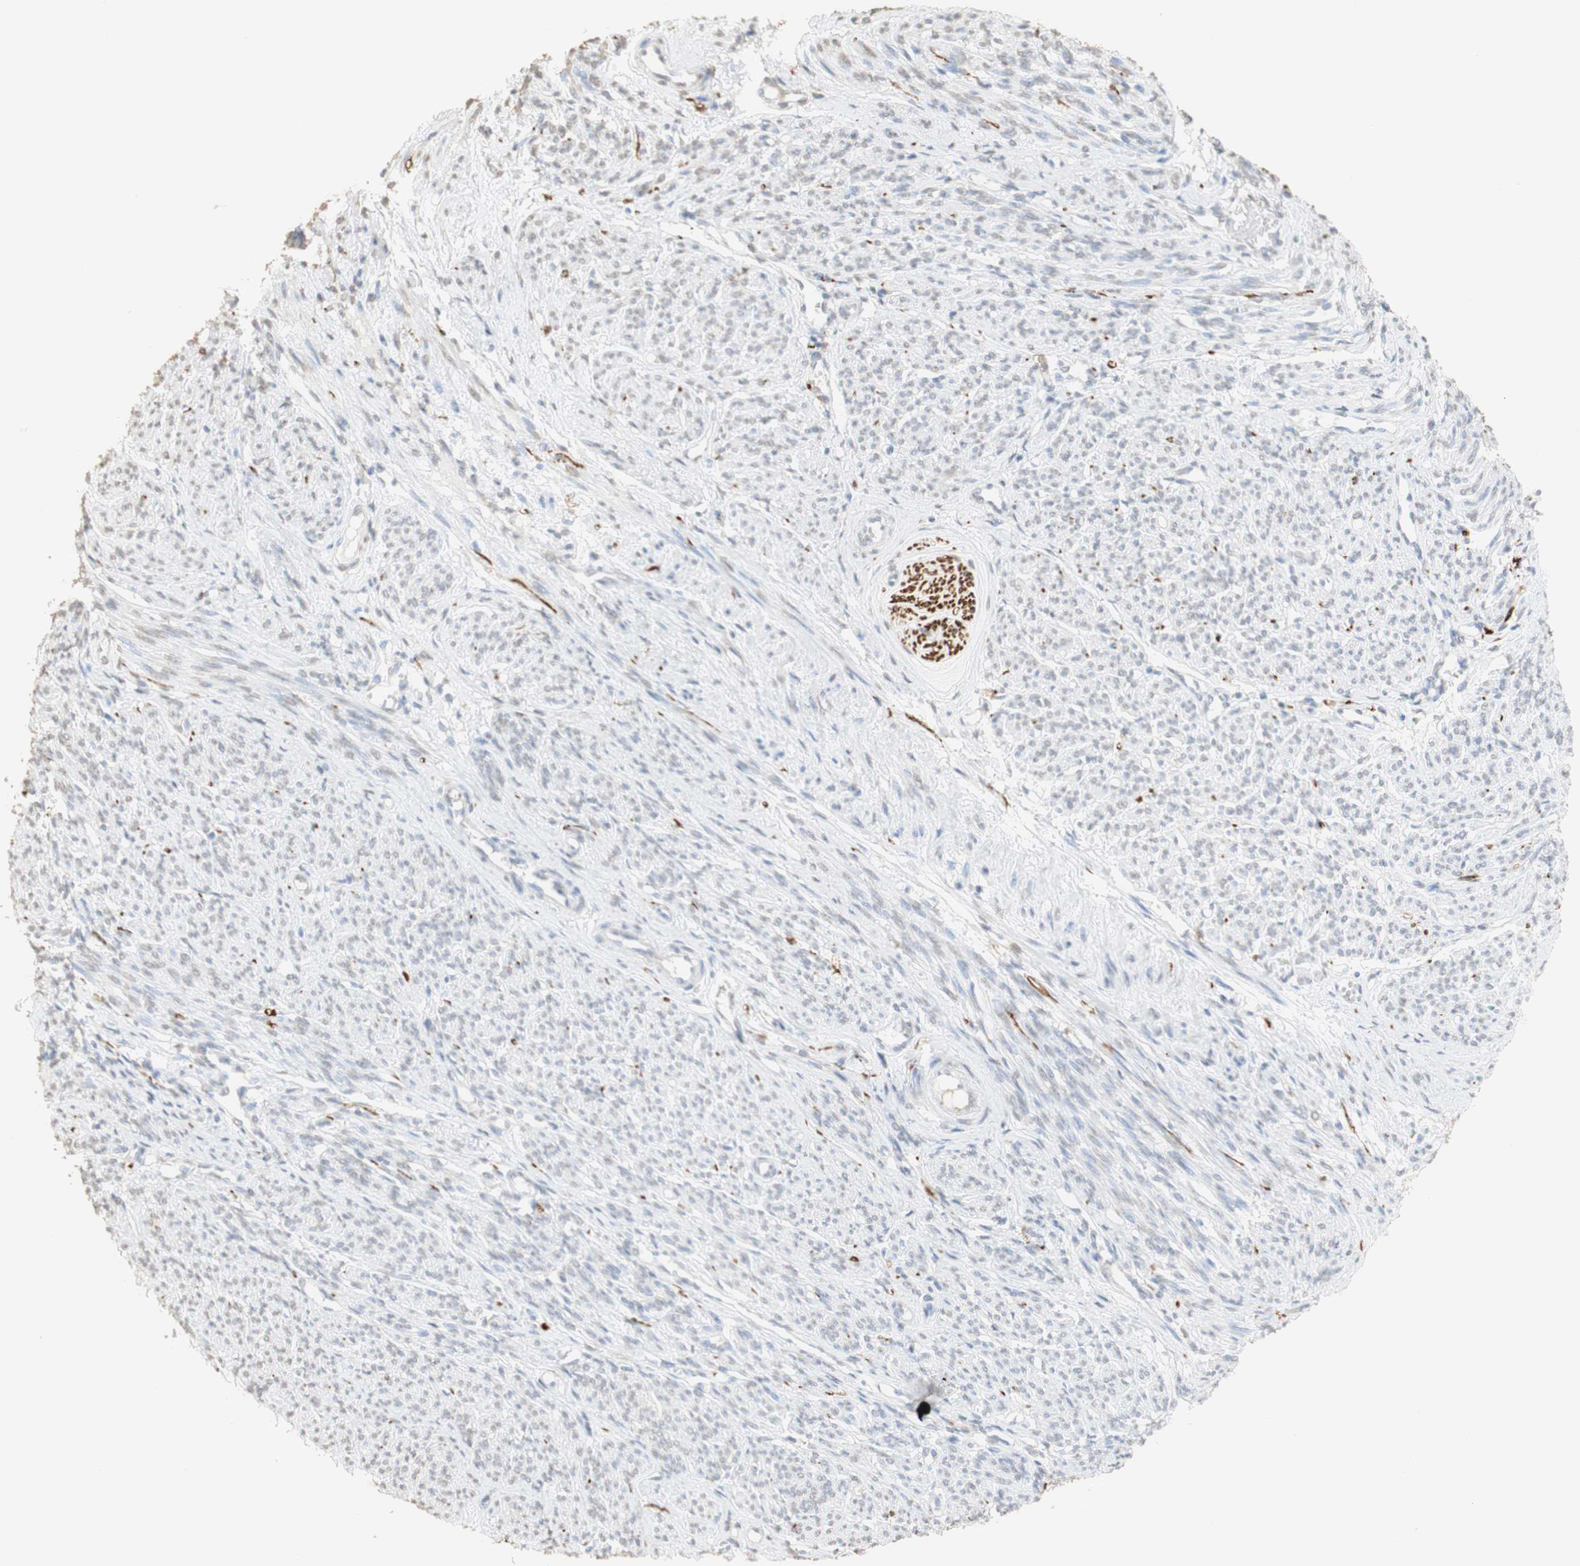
{"staining": {"intensity": "weak", "quantity": "25%-75%", "location": "nuclear"}, "tissue": "smooth muscle", "cell_type": "Smooth muscle cells", "image_type": "normal", "snomed": [{"axis": "morphology", "description": "Normal tissue, NOS"}, {"axis": "topography", "description": "Smooth muscle"}], "caption": "Smooth muscle stained with a brown dye reveals weak nuclear positive expression in about 25%-75% of smooth muscle cells.", "gene": "L1CAM", "patient": {"sex": "female", "age": 65}}